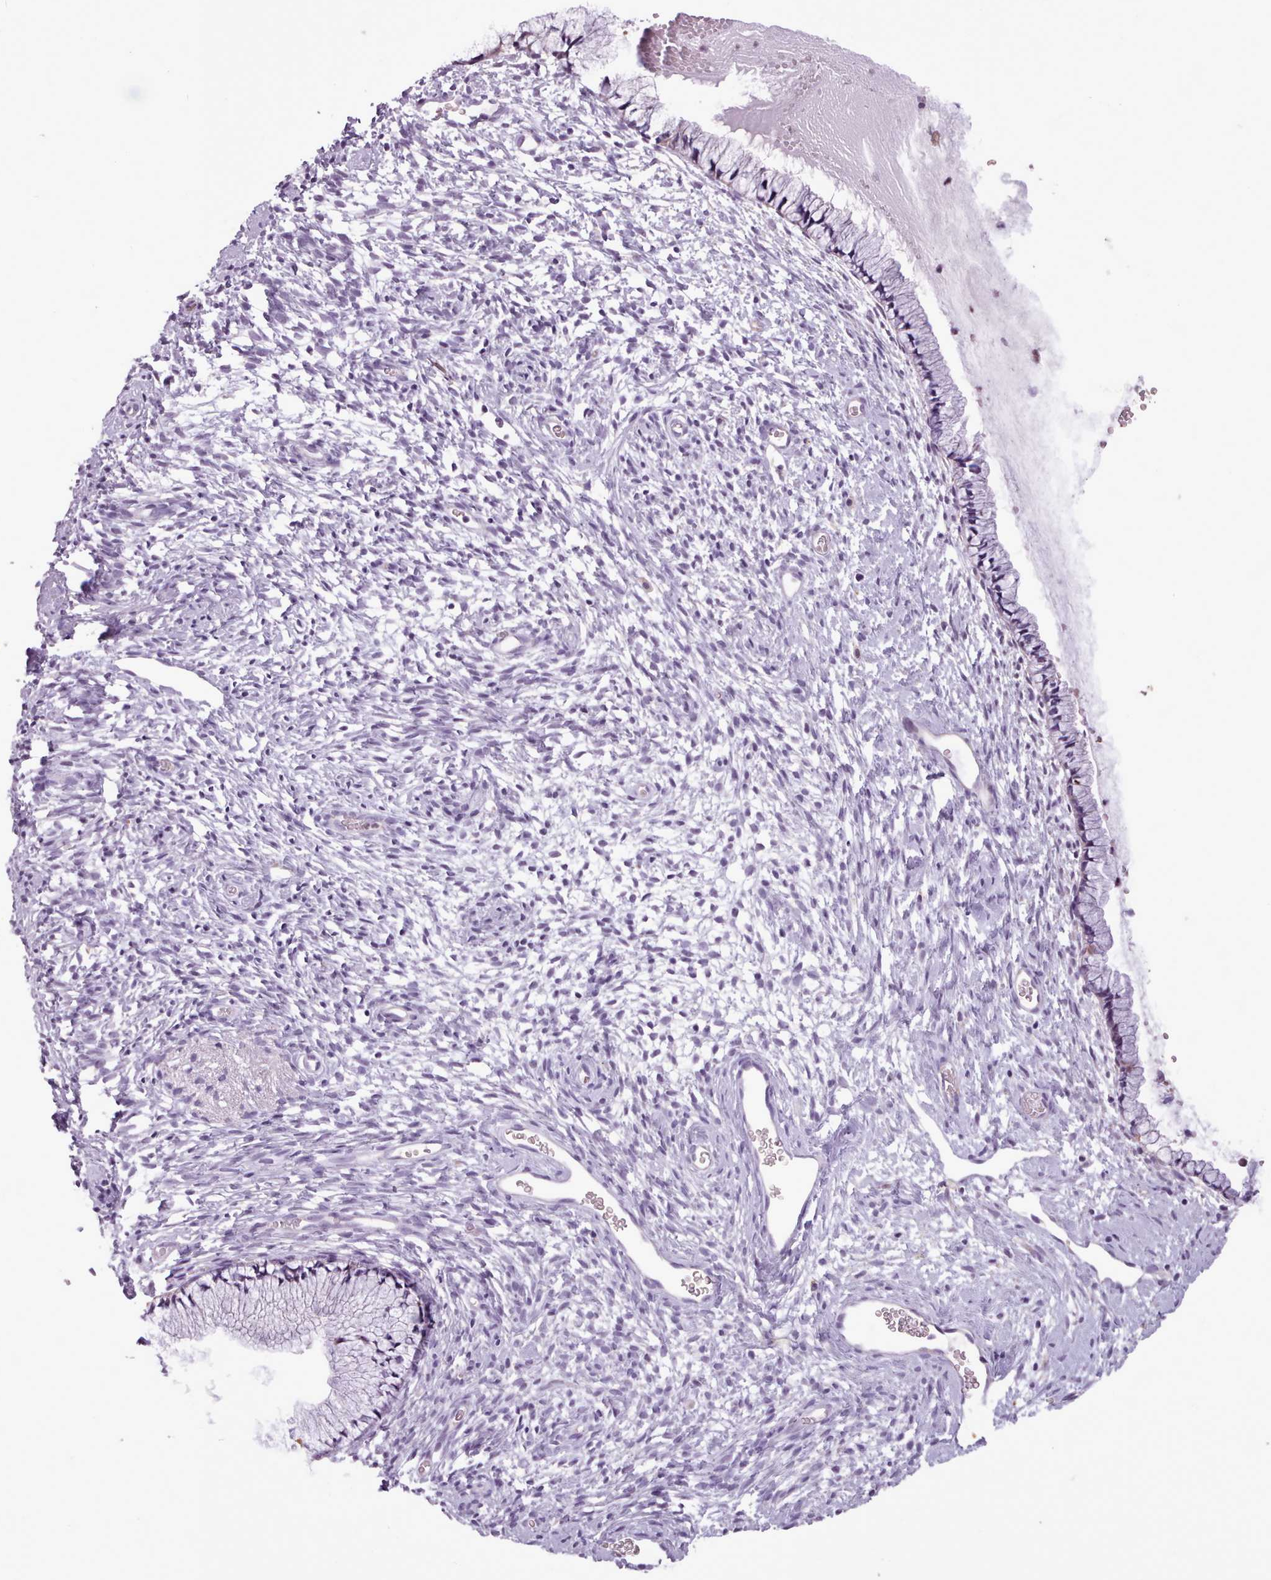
{"staining": {"intensity": "moderate", "quantity": "<25%", "location": "cytoplasmic/membranous"}, "tissue": "cervix", "cell_type": "Glandular cells", "image_type": "normal", "snomed": [{"axis": "morphology", "description": "Normal tissue, NOS"}, {"axis": "topography", "description": "Cervix"}], "caption": "Protein staining by IHC demonstrates moderate cytoplasmic/membranous expression in about <25% of glandular cells in benign cervix.", "gene": "SLURP1", "patient": {"sex": "female", "age": 76}}